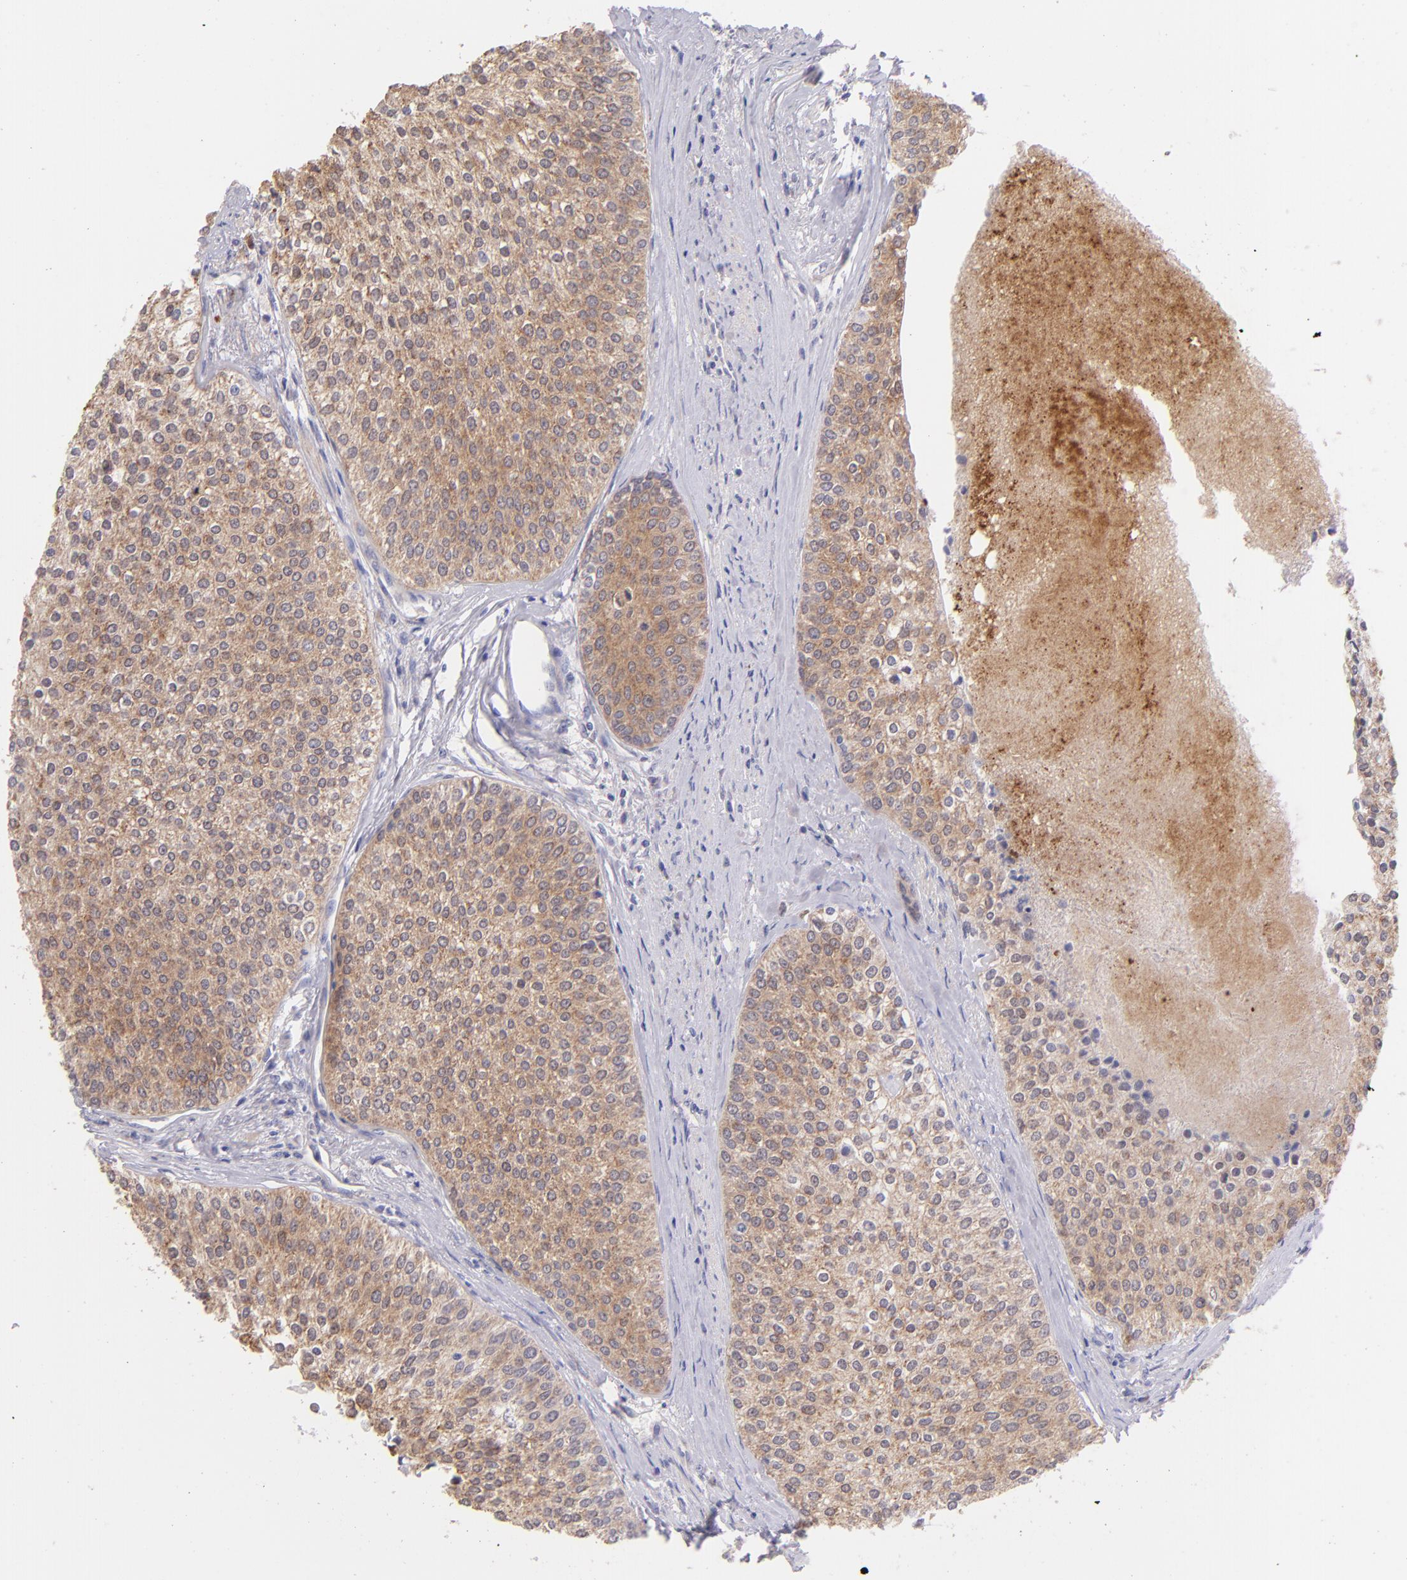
{"staining": {"intensity": "moderate", "quantity": ">75%", "location": "cytoplasmic/membranous"}, "tissue": "urothelial cancer", "cell_type": "Tumor cells", "image_type": "cancer", "snomed": [{"axis": "morphology", "description": "Urothelial carcinoma, Low grade"}, {"axis": "topography", "description": "Urinary bladder"}], "caption": "Urothelial cancer stained with DAB immunohistochemistry (IHC) demonstrates medium levels of moderate cytoplasmic/membranous staining in about >75% of tumor cells.", "gene": "SH2D4A", "patient": {"sex": "female", "age": 73}}